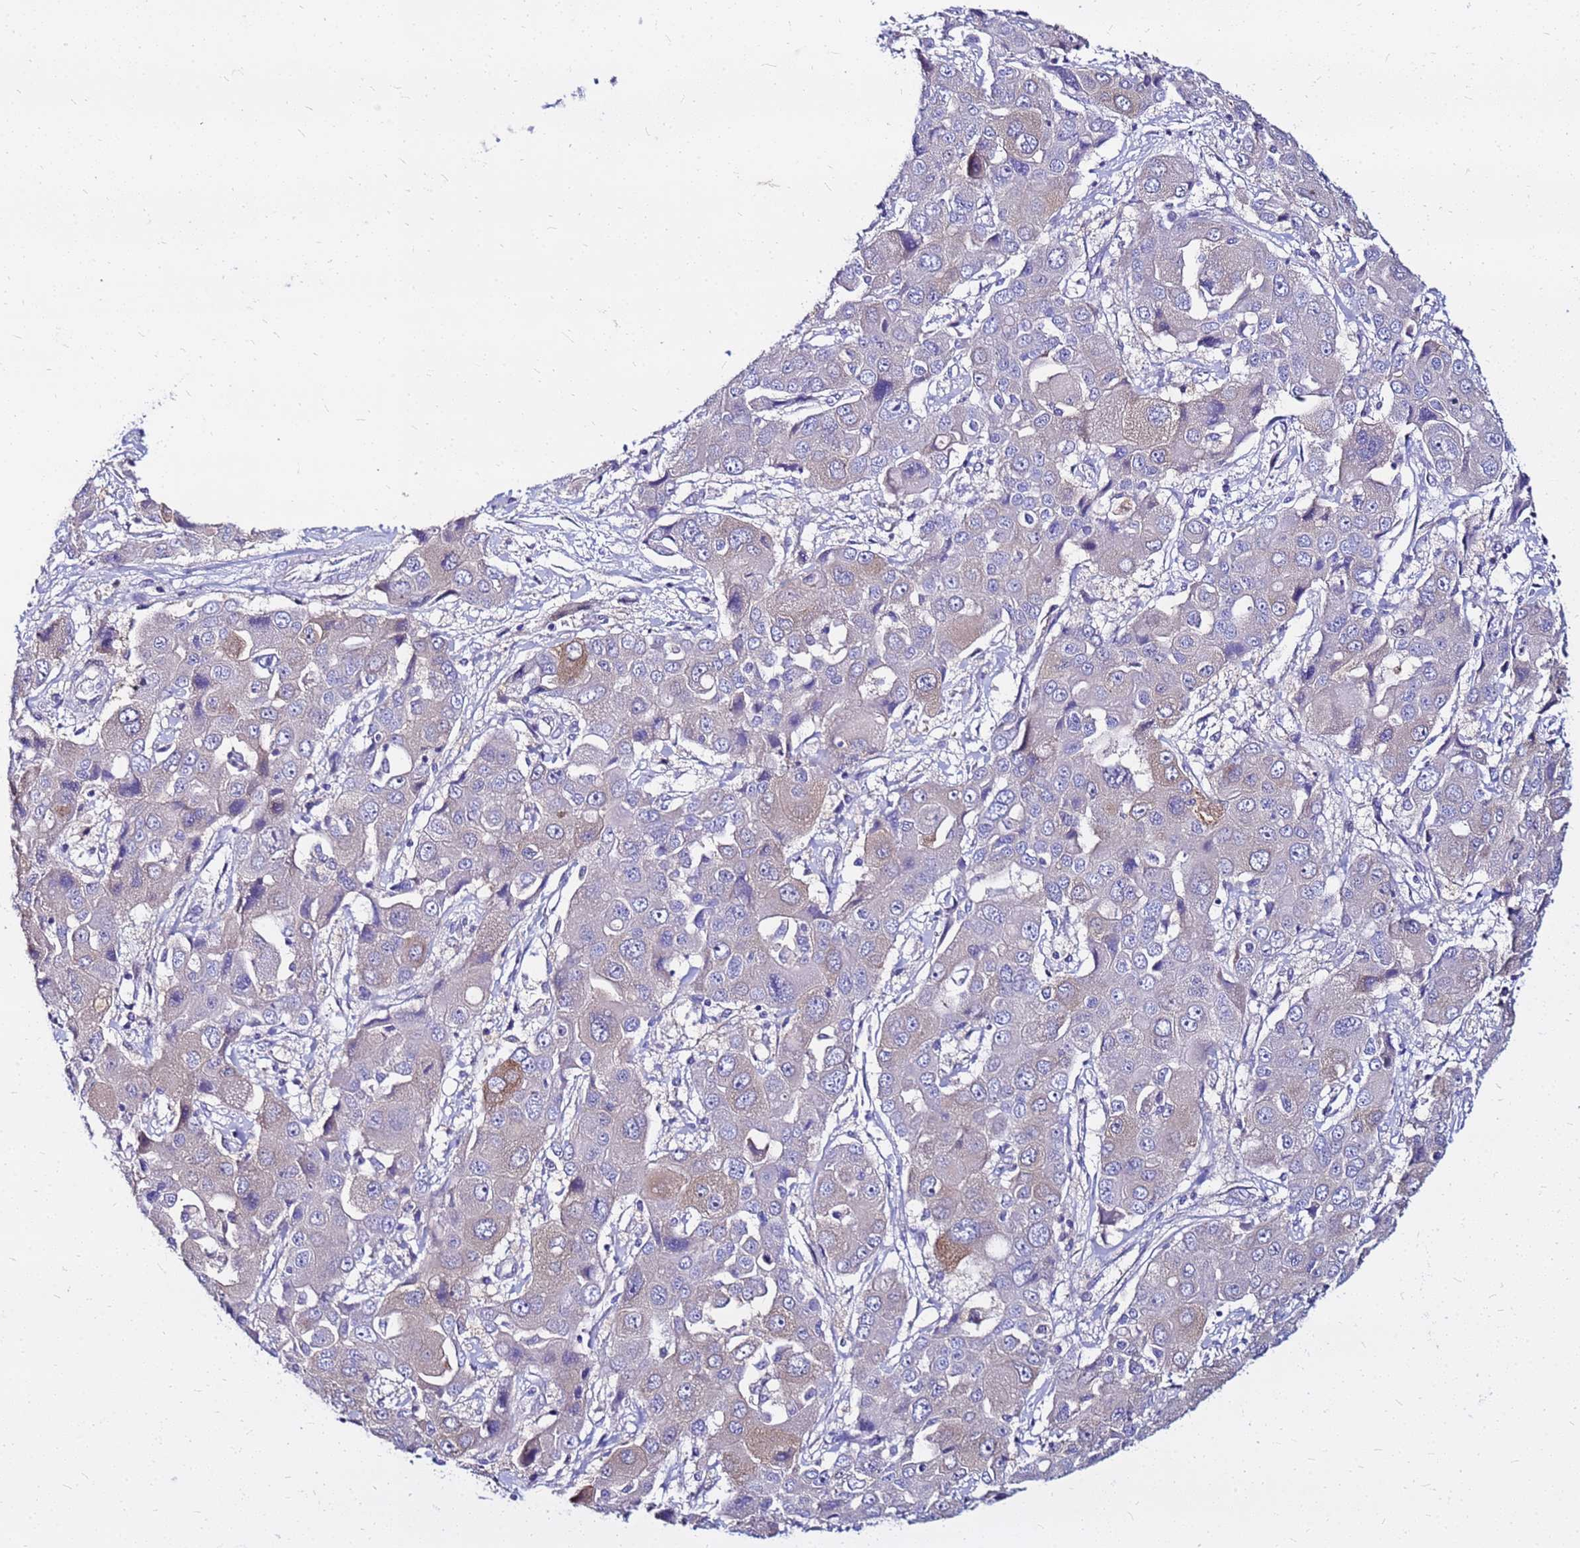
{"staining": {"intensity": "weak", "quantity": "<25%", "location": "cytoplasmic/membranous"}, "tissue": "liver cancer", "cell_type": "Tumor cells", "image_type": "cancer", "snomed": [{"axis": "morphology", "description": "Cholangiocarcinoma"}, {"axis": "topography", "description": "Liver"}], "caption": "The immunohistochemistry histopathology image has no significant staining in tumor cells of liver cancer tissue.", "gene": "ARHGEF5", "patient": {"sex": "male", "age": 67}}